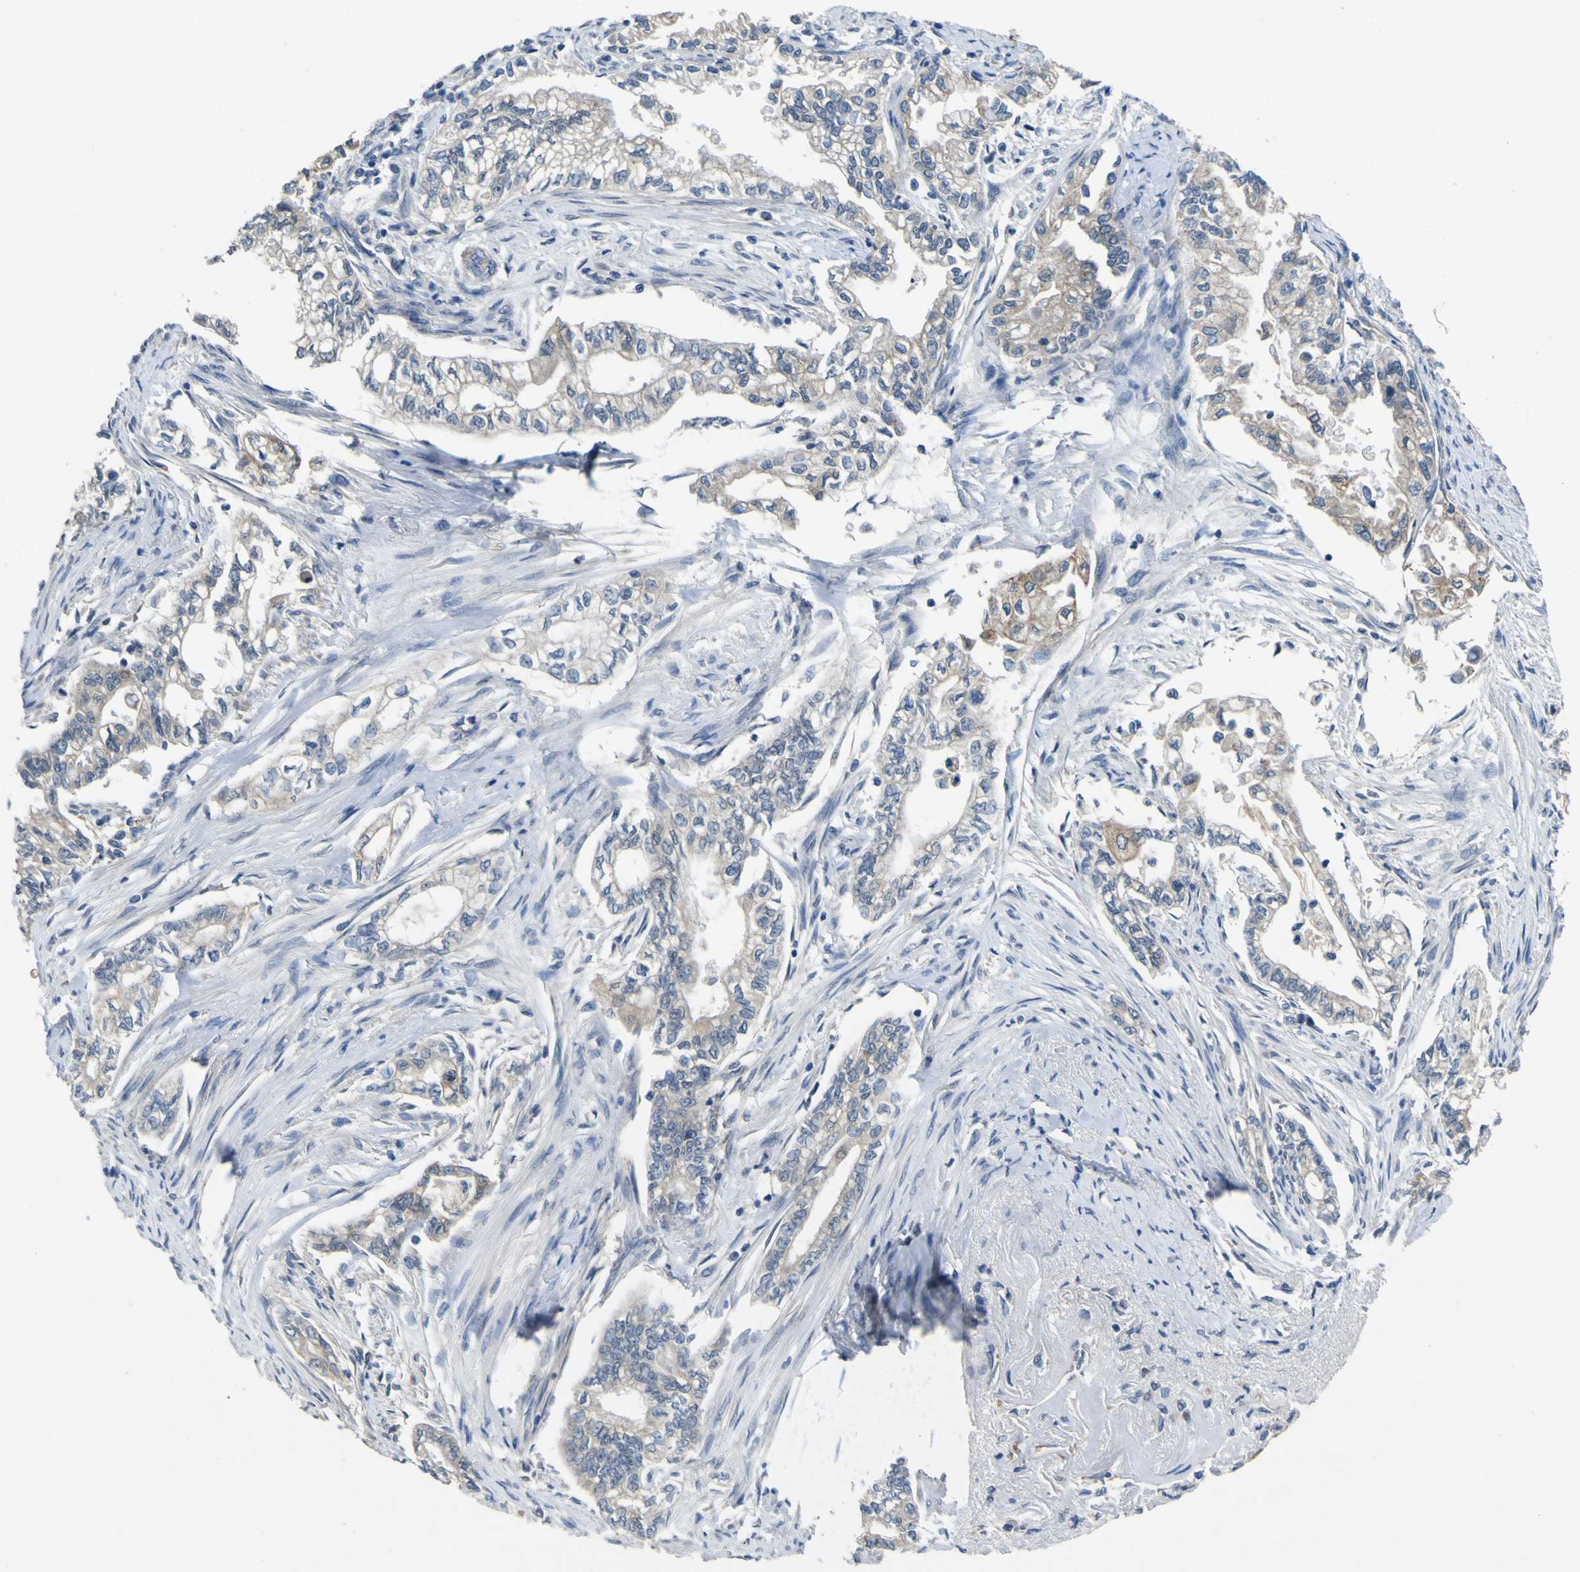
{"staining": {"intensity": "weak", "quantity": "<25%", "location": "cytoplasmic/membranous"}, "tissue": "pancreatic cancer", "cell_type": "Tumor cells", "image_type": "cancer", "snomed": [{"axis": "morphology", "description": "Normal tissue, NOS"}, {"axis": "topography", "description": "Pancreas"}], "caption": "Protein analysis of pancreatic cancer shows no significant staining in tumor cells.", "gene": "LDLR", "patient": {"sex": "male", "age": 42}}